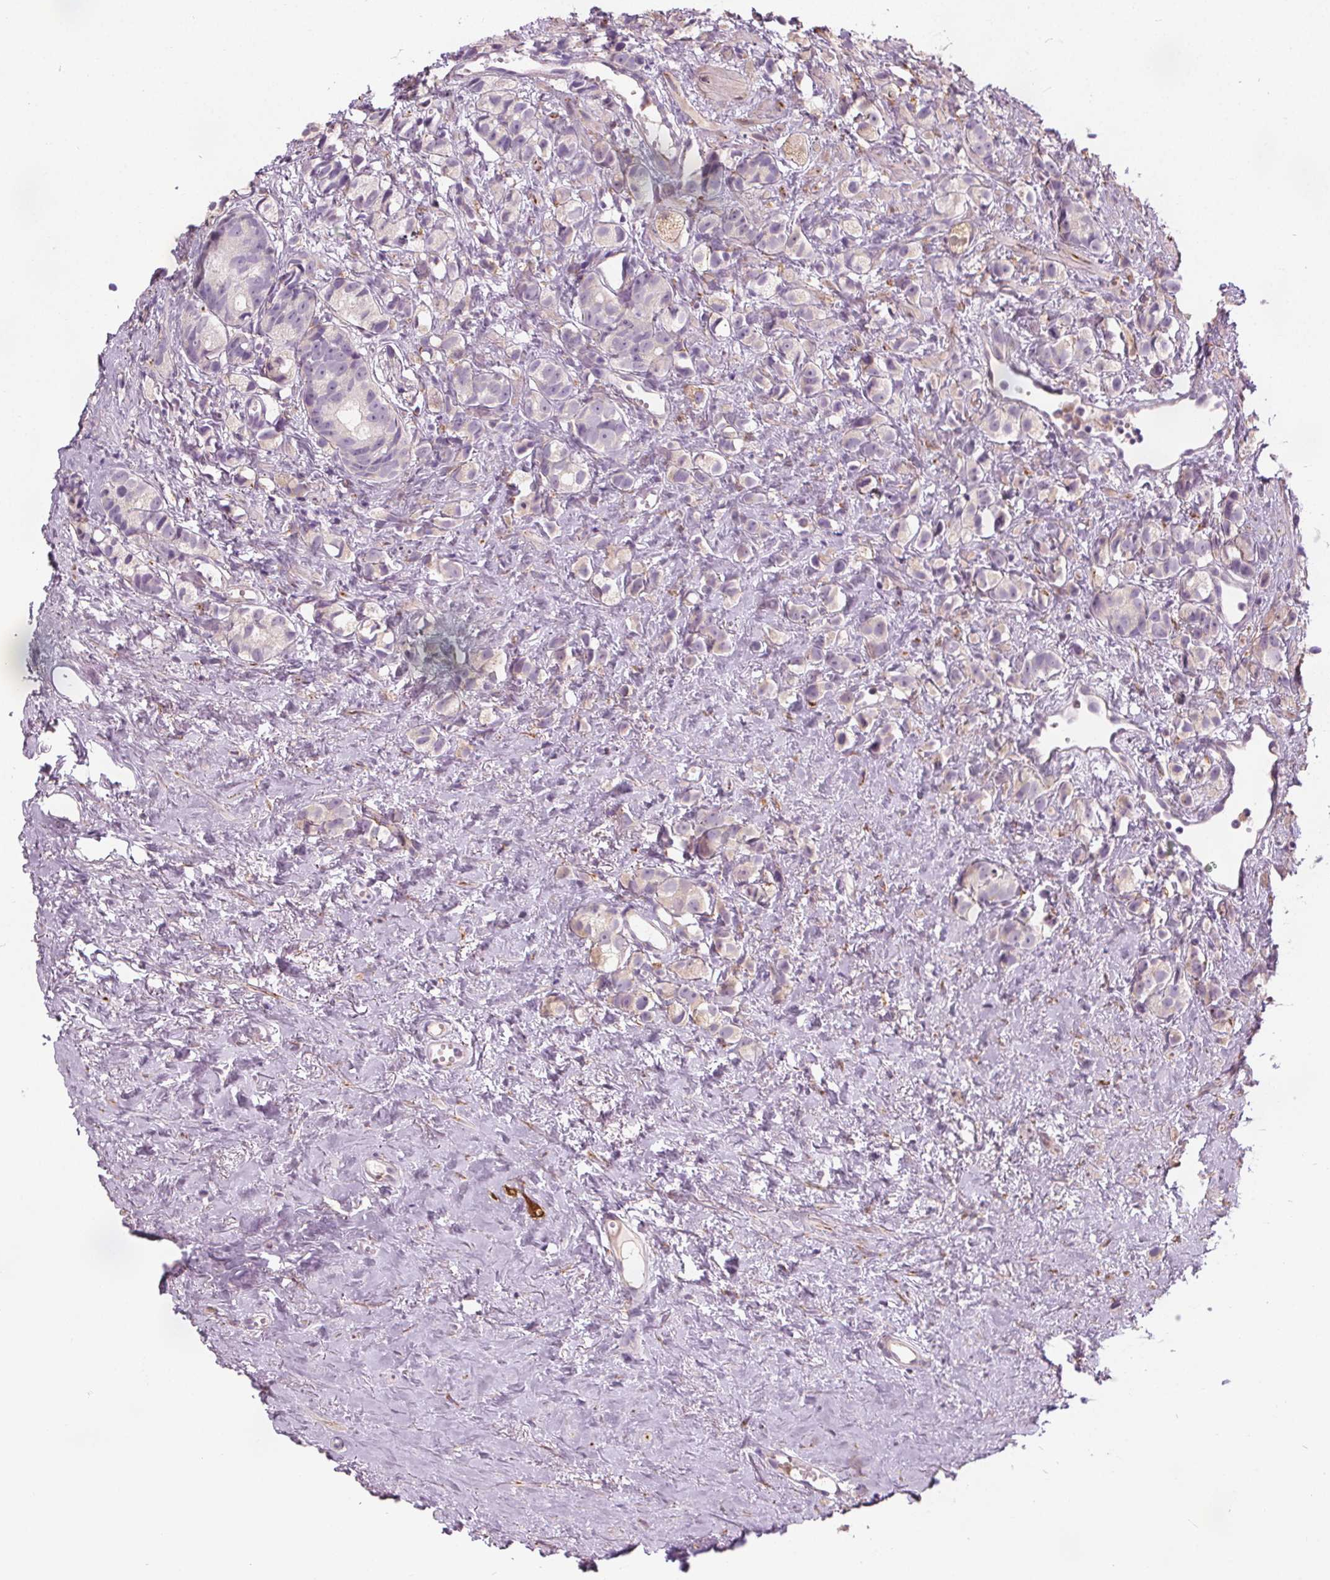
{"staining": {"intensity": "negative", "quantity": "none", "location": "none"}, "tissue": "prostate cancer", "cell_type": "Tumor cells", "image_type": "cancer", "snomed": [{"axis": "morphology", "description": "Adenocarcinoma, High grade"}, {"axis": "topography", "description": "Prostate"}], "caption": "A high-resolution micrograph shows immunohistochemistry (IHC) staining of high-grade adenocarcinoma (prostate), which reveals no significant positivity in tumor cells.", "gene": "ACOX2", "patient": {"sex": "male", "age": 81}}